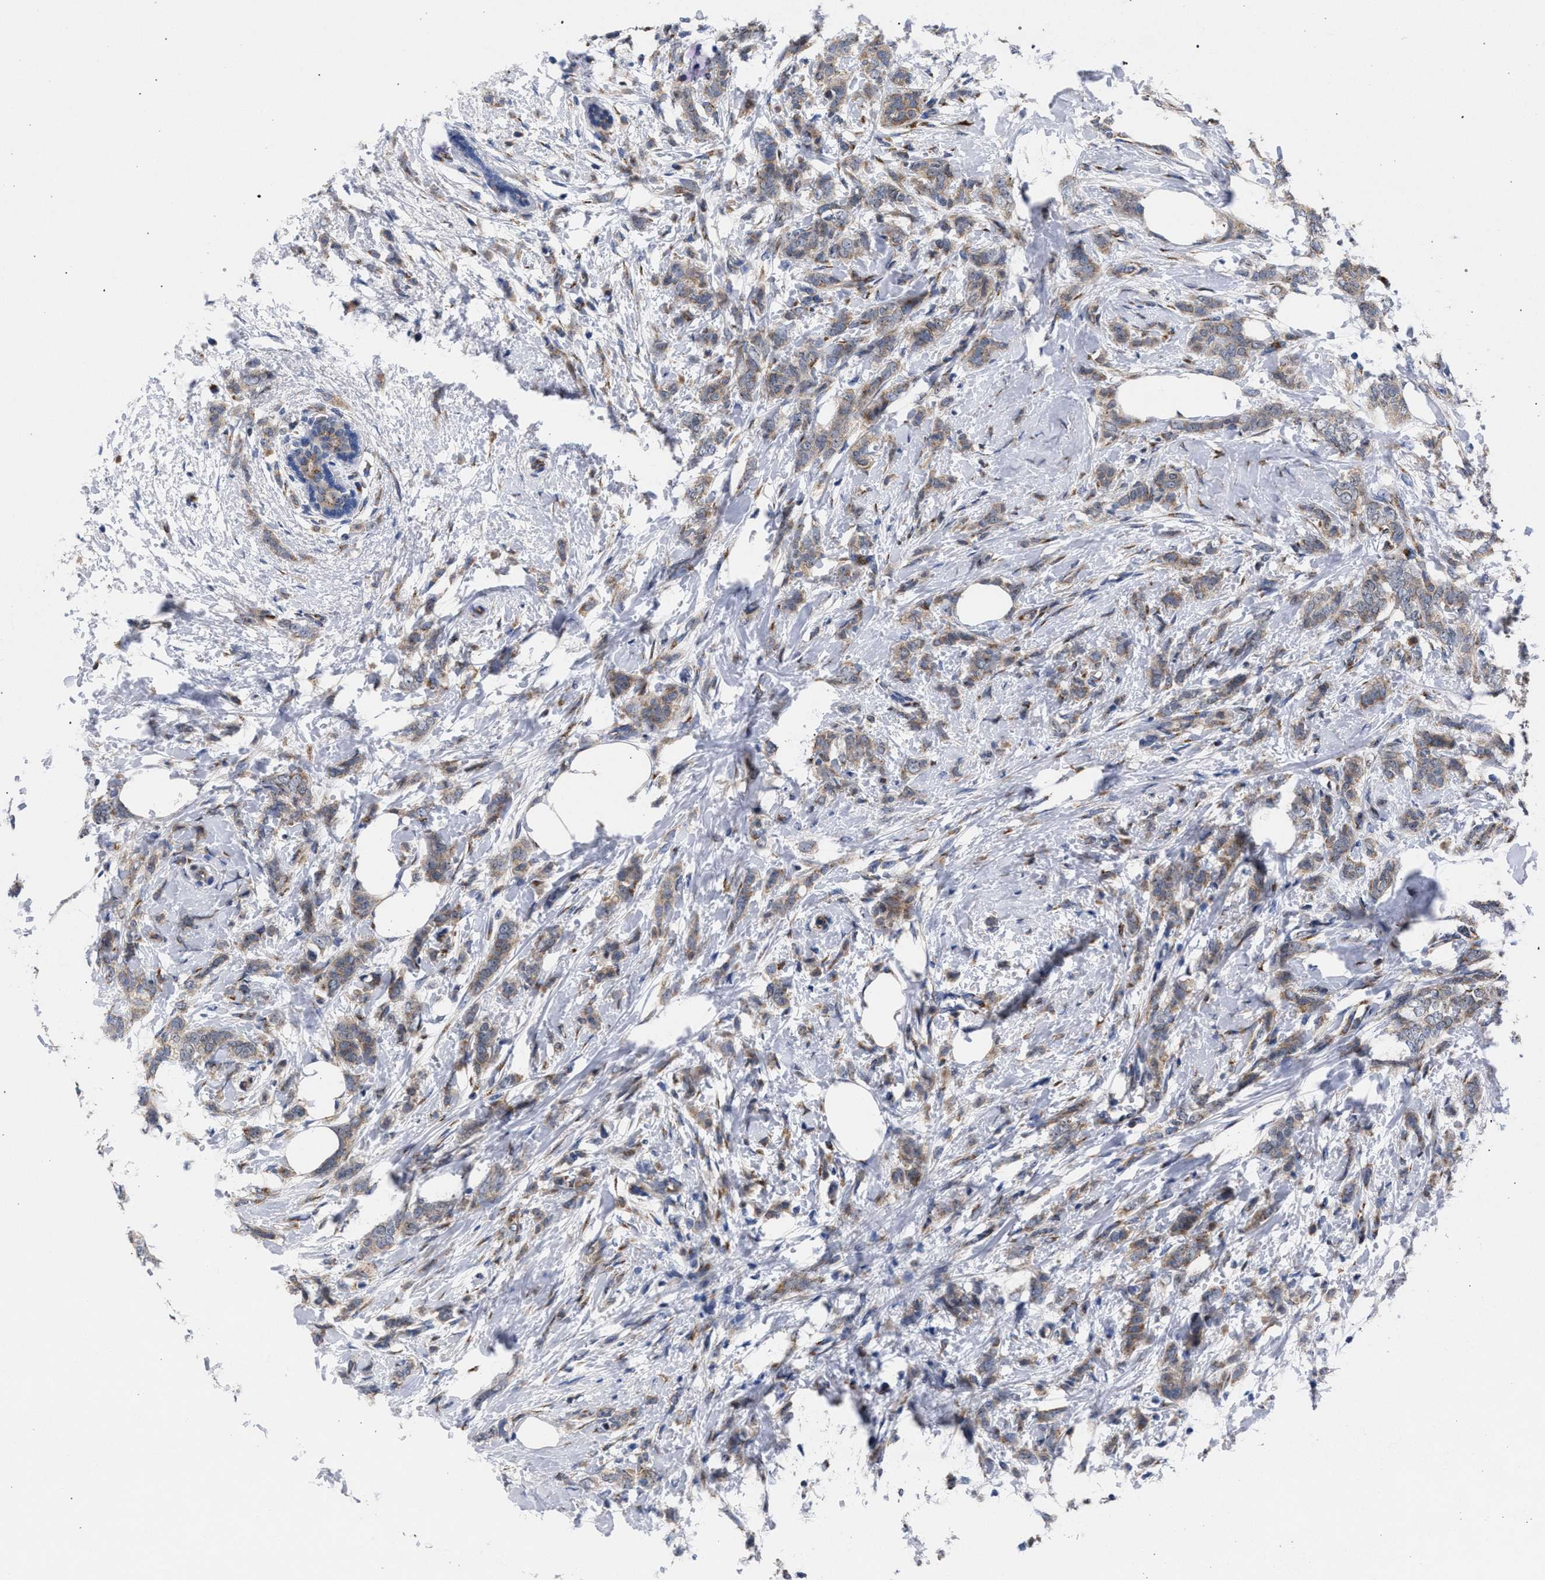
{"staining": {"intensity": "moderate", "quantity": ">75%", "location": "cytoplasmic/membranous"}, "tissue": "breast cancer", "cell_type": "Tumor cells", "image_type": "cancer", "snomed": [{"axis": "morphology", "description": "Lobular carcinoma, in situ"}, {"axis": "morphology", "description": "Lobular carcinoma"}, {"axis": "topography", "description": "Breast"}], "caption": "Breast lobular carcinoma in situ tissue demonstrates moderate cytoplasmic/membranous positivity in approximately >75% of tumor cells Immunohistochemistry (ihc) stains the protein in brown and the nuclei are stained blue.", "gene": "GOLGA2", "patient": {"sex": "female", "age": 41}}